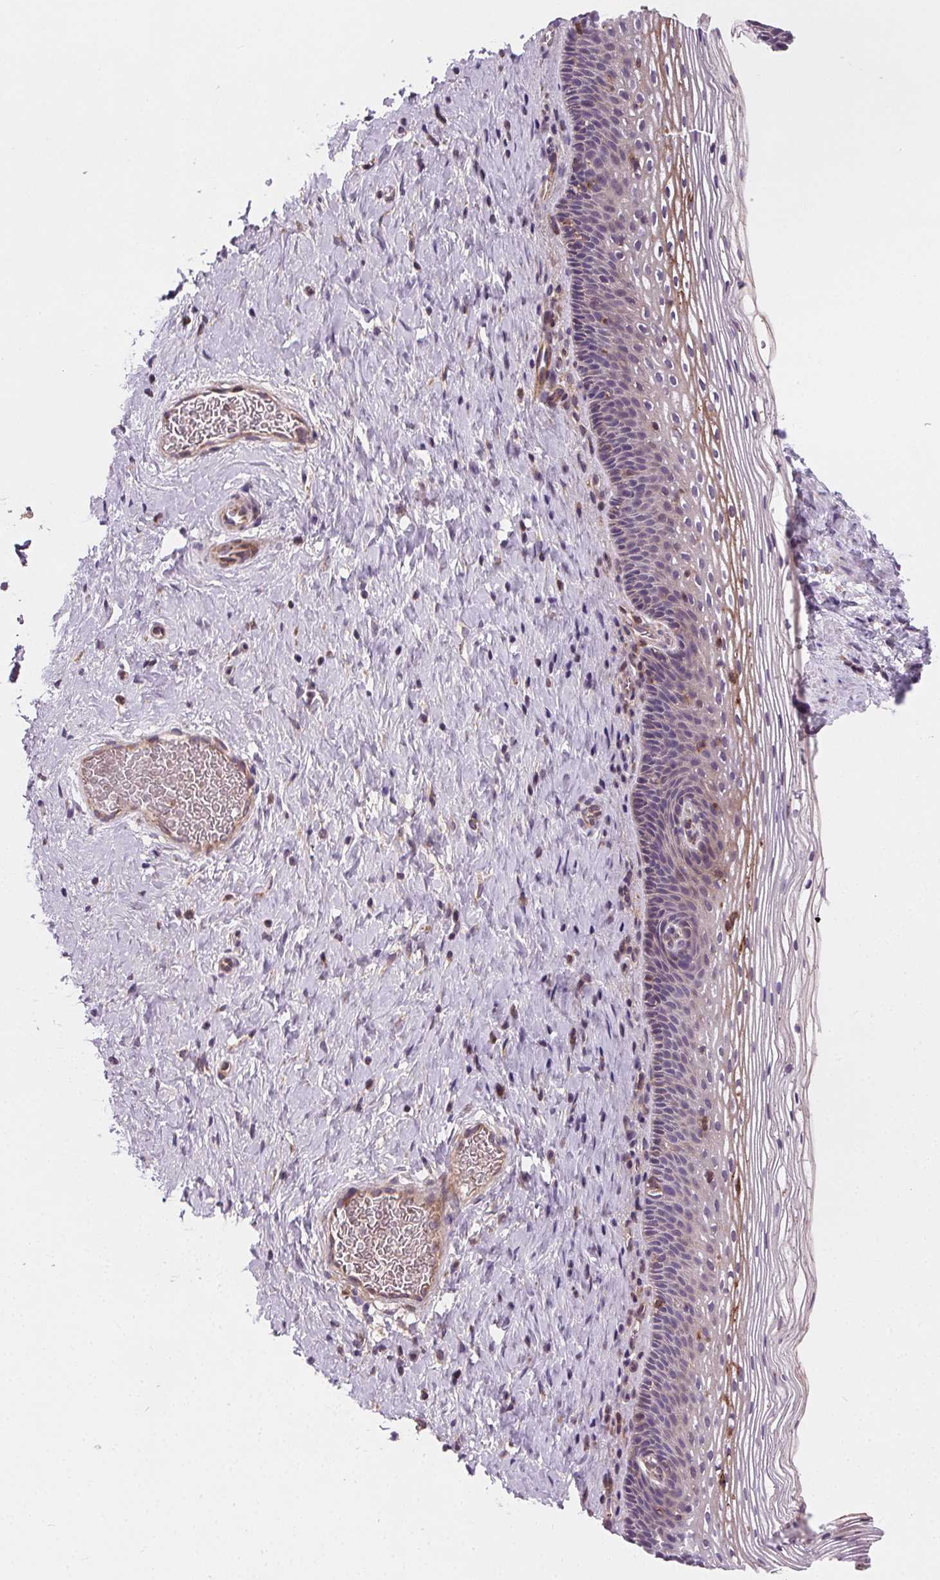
{"staining": {"intensity": "moderate", "quantity": "25%-75%", "location": "cytoplasmic/membranous"}, "tissue": "cervix", "cell_type": "Glandular cells", "image_type": "normal", "snomed": [{"axis": "morphology", "description": "Normal tissue, NOS"}, {"axis": "topography", "description": "Cervix"}], "caption": "This is an image of immunohistochemistry staining of benign cervix, which shows moderate staining in the cytoplasmic/membranous of glandular cells.", "gene": "GOLT1B", "patient": {"sex": "female", "age": 34}}